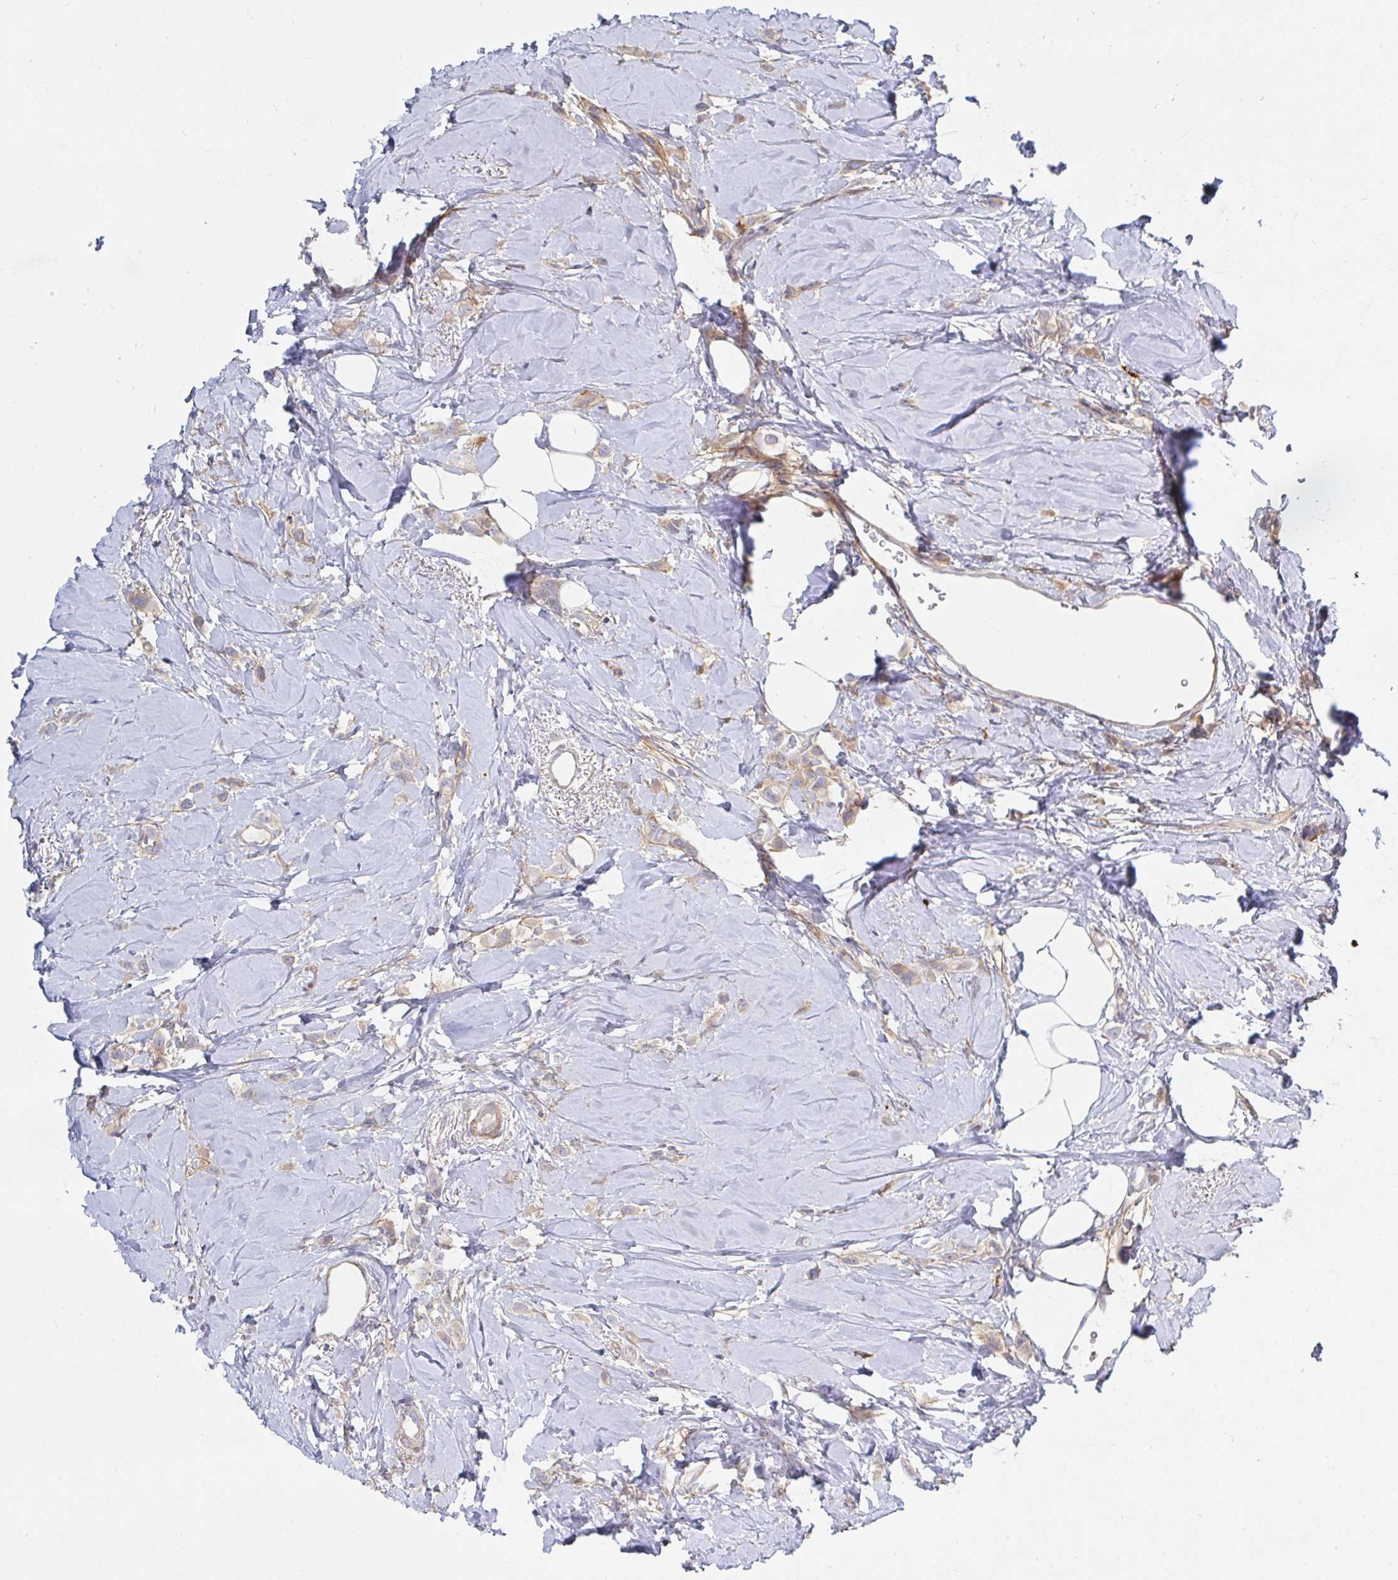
{"staining": {"intensity": "weak", "quantity": ">75%", "location": "cytoplasmic/membranous"}, "tissue": "breast cancer", "cell_type": "Tumor cells", "image_type": "cancer", "snomed": [{"axis": "morphology", "description": "Lobular carcinoma"}, {"axis": "topography", "description": "Breast"}], "caption": "Human lobular carcinoma (breast) stained for a protein (brown) demonstrates weak cytoplasmic/membranous positive expression in approximately >75% of tumor cells.", "gene": "SSH2", "patient": {"sex": "female", "age": 66}}